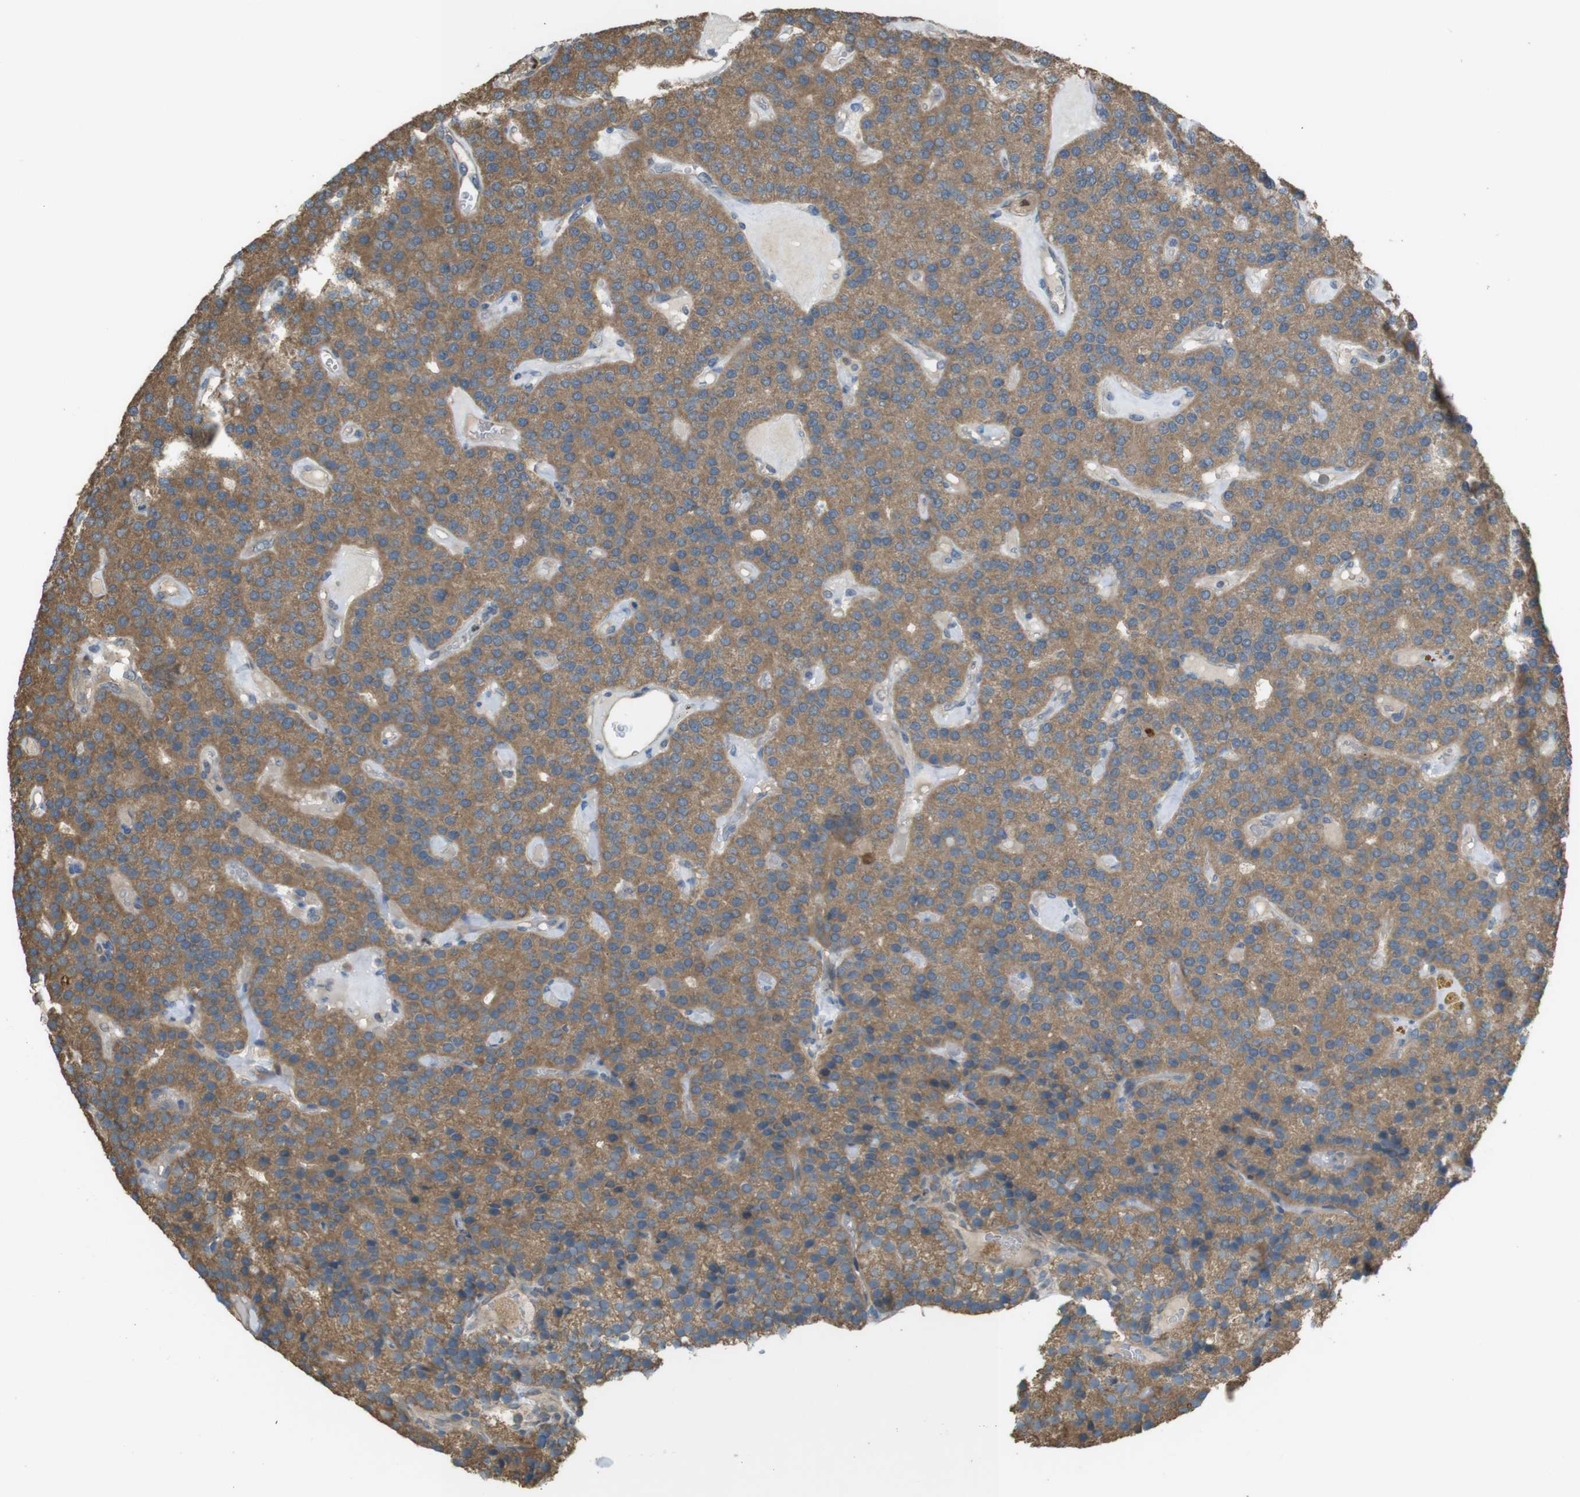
{"staining": {"intensity": "moderate", "quantity": ">75%", "location": "cytoplasmic/membranous"}, "tissue": "parathyroid gland", "cell_type": "Glandular cells", "image_type": "normal", "snomed": [{"axis": "morphology", "description": "Normal tissue, NOS"}, {"axis": "morphology", "description": "Adenoma, NOS"}, {"axis": "topography", "description": "Parathyroid gland"}], "caption": "Glandular cells exhibit moderate cytoplasmic/membranous staining in approximately >75% of cells in benign parathyroid gland. The staining is performed using DAB brown chromogen to label protein expression. The nuclei are counter-stained blue using hematoxylin.", "gene": "ZDHHC20", "patient": {"sex": "female", "age": 86}}